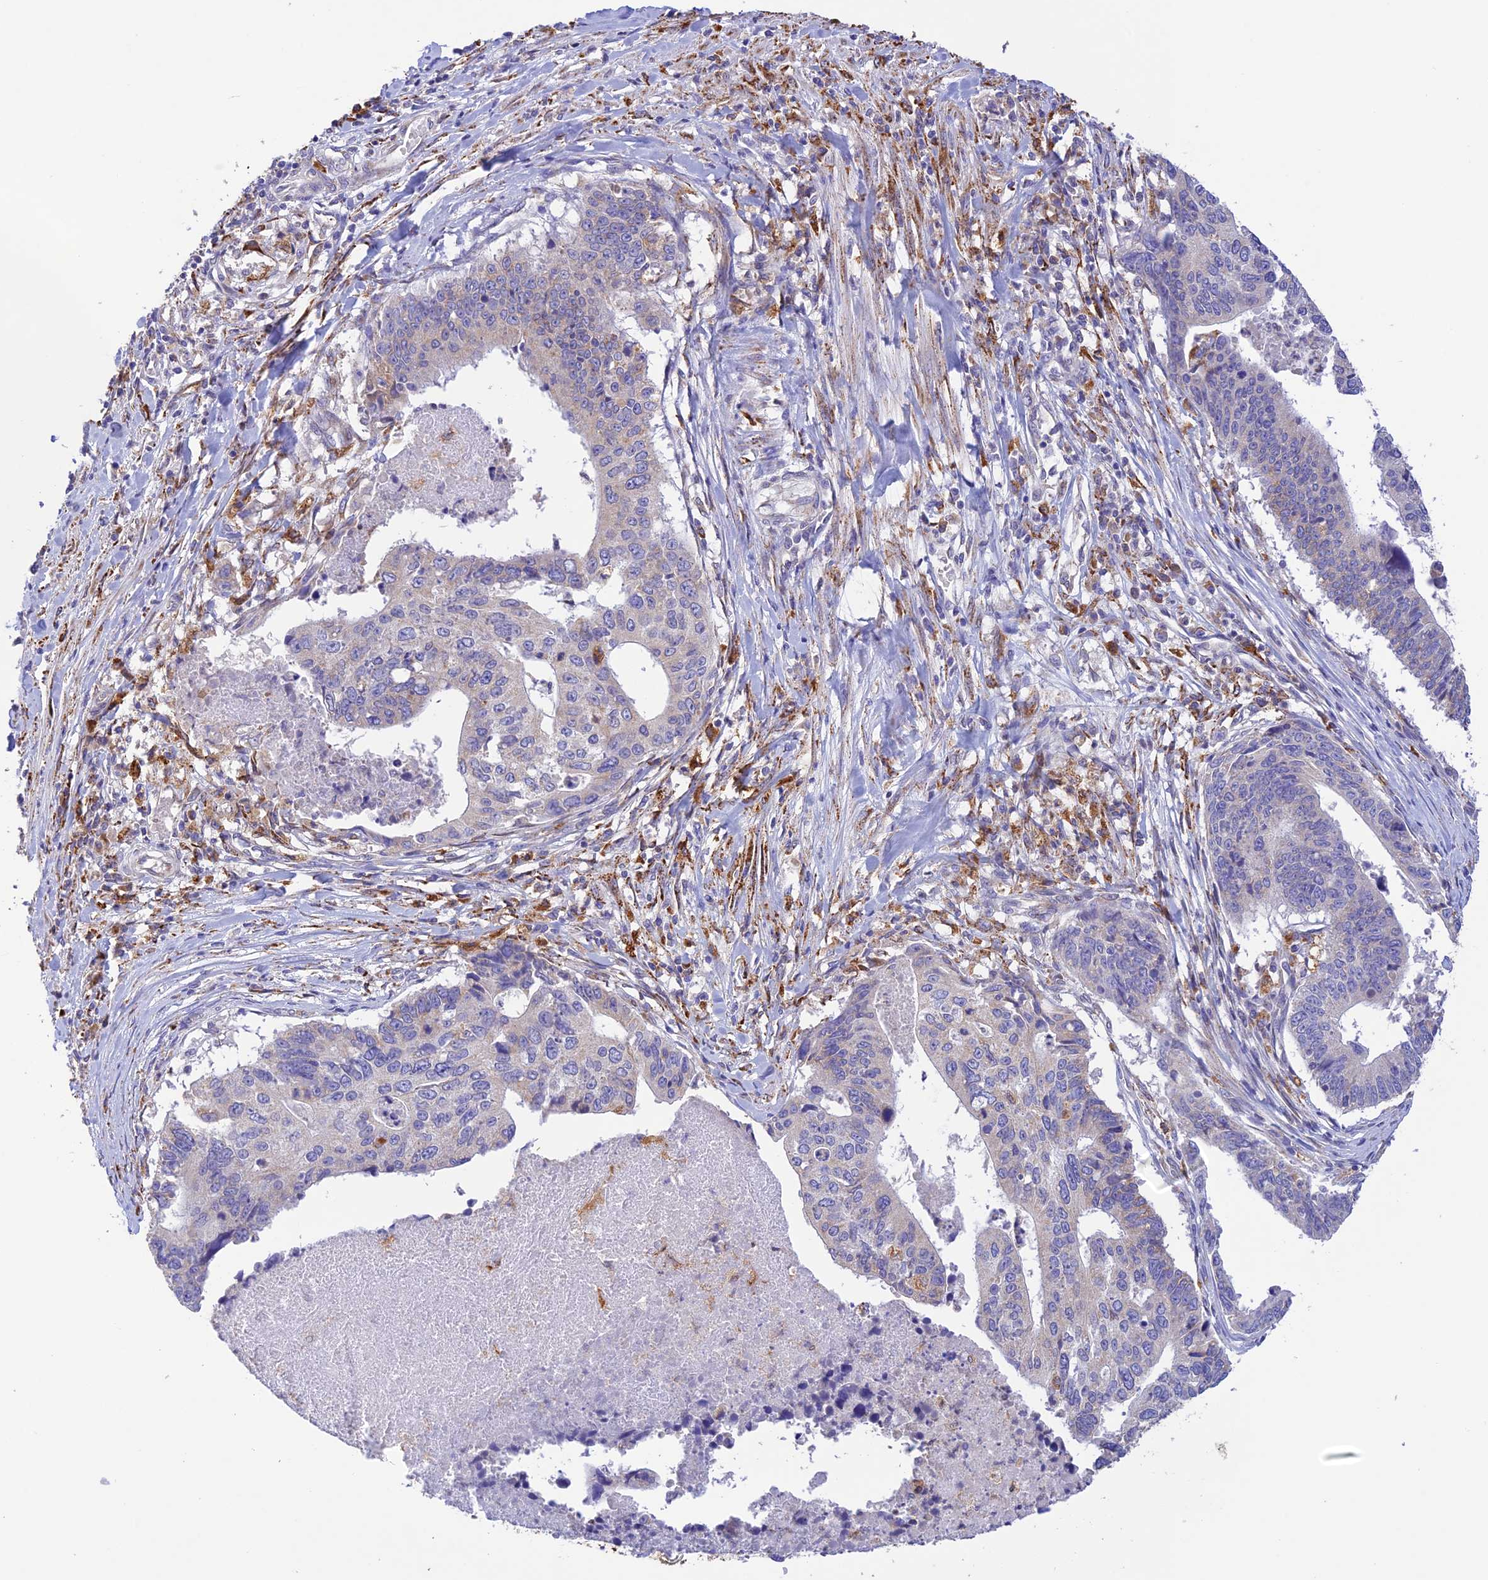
{"staining": {"intensity": "negative", "quantity": "none", "location": "none"}, "tissue": "stomach cancer", "cell_type": "Tumor cells", "image_type": "cancer", "snomed": [{"axis": "morphology", "description": "Adenocarcinoma, NOS"}, {"axis": "topography", "description": "Stomach"}], "caption": "This is an IHC micrograph of stomach adenocarcinoma. There is no staining in tumor cells.", "gene": "VKORC1", "patient": {"sex": "male", "age": 59}}